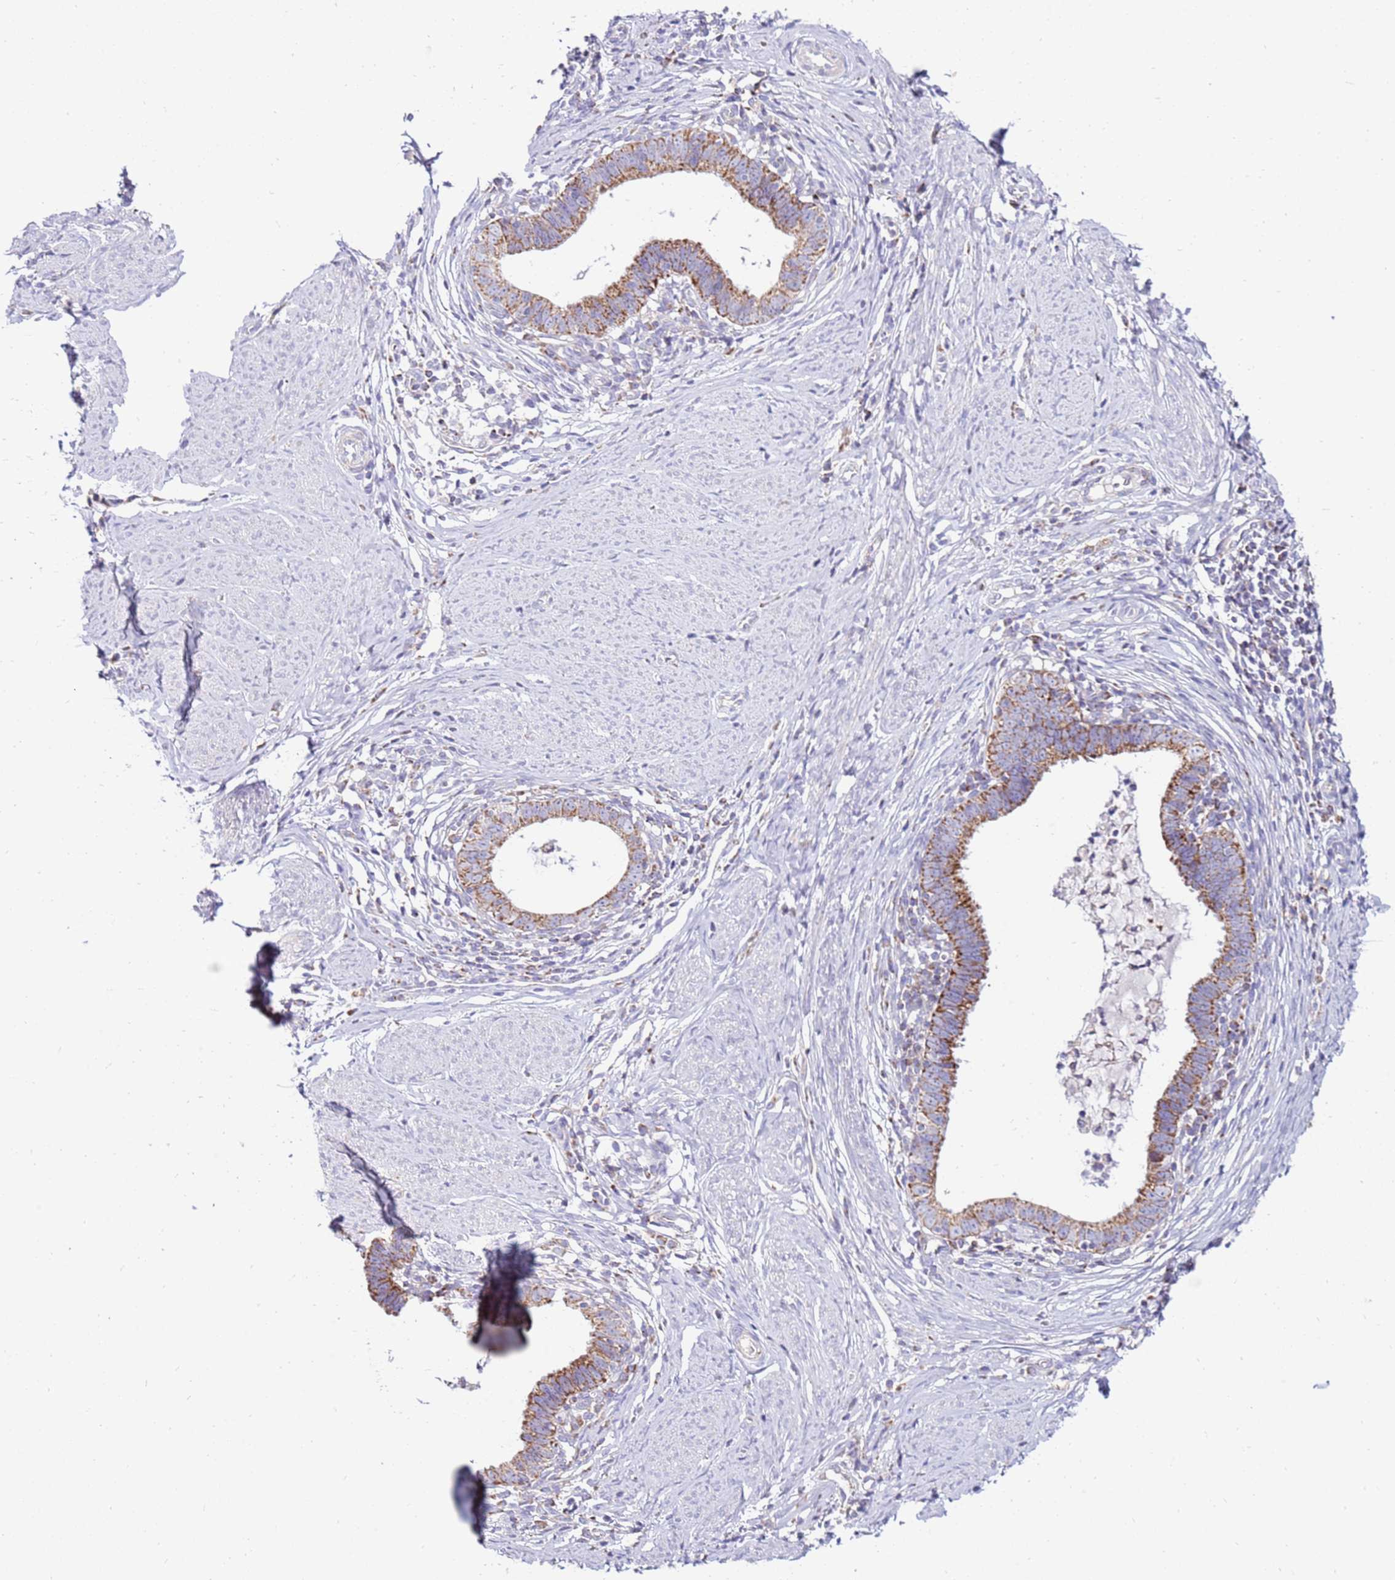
{"staining": {"intensity": "moderate", "quantity": ">75%", "location": "cytoplasmic/membranous"}, "tissue": "cervical cancer", "cell_type": "Tumor cells", "image_type": "cancer", "snomed": [{"axis": "morphology", "description": "Adenocarcinoma, NOS"}, {"axis": "topography", "description": "Cervix"}], "caption": "The histopathology image reveals immunohistochemical staining of cervical adenocarcinoma. There is moderate cytoplasmic/membranous positivity is identified in approximately >75% of tumor cells.", "gene": "IGF1R", "patient": {"sex": "female", "age": 36}}